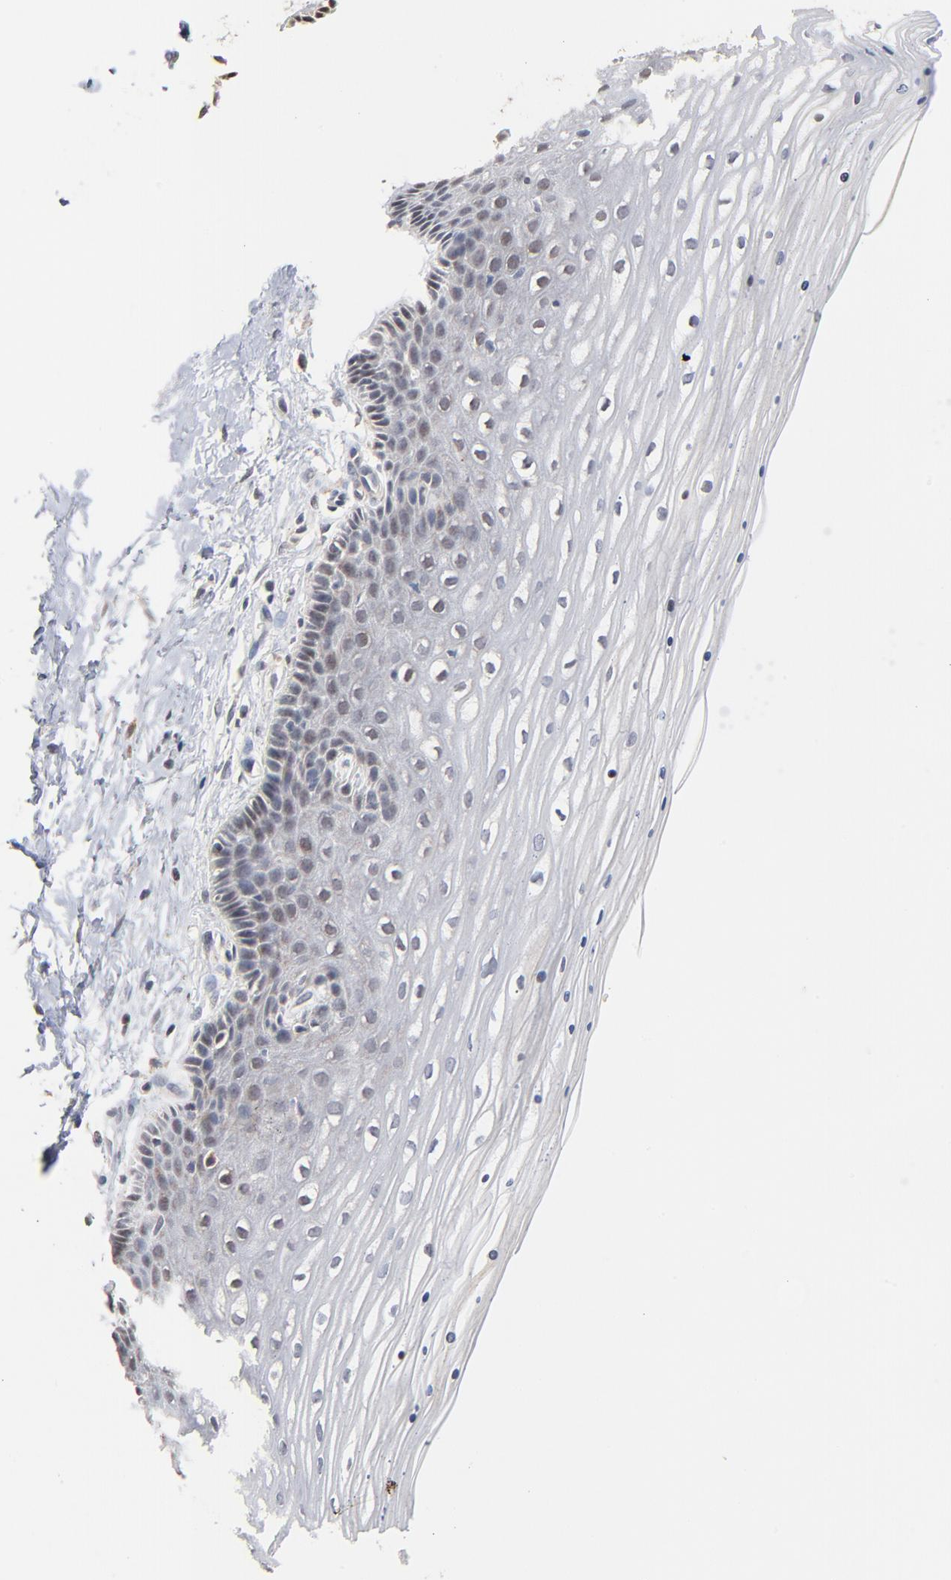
{"staining": {"intensity": "moderate", "quantity": "25%-75%", "location": "cytoplasmic/membranous"}, "tissue": "cervix", "cell_type": "Glandular cells", "image_type": "normal", "snomed": [{"axis": "morphology", "description": "Normal tissue, NOS"}, {"axis": "topography", "description": "Cervix"}], "caption": "Normal cervix was stained to show a protein in brown. There is medium levels of moderate cytoplasmic/membranous positivity in approximately 25%-75% of glandular cells. Nuclei are stained in blue.", "gene": "MSL2", "patient": {"sex": "female", "age": 39}}